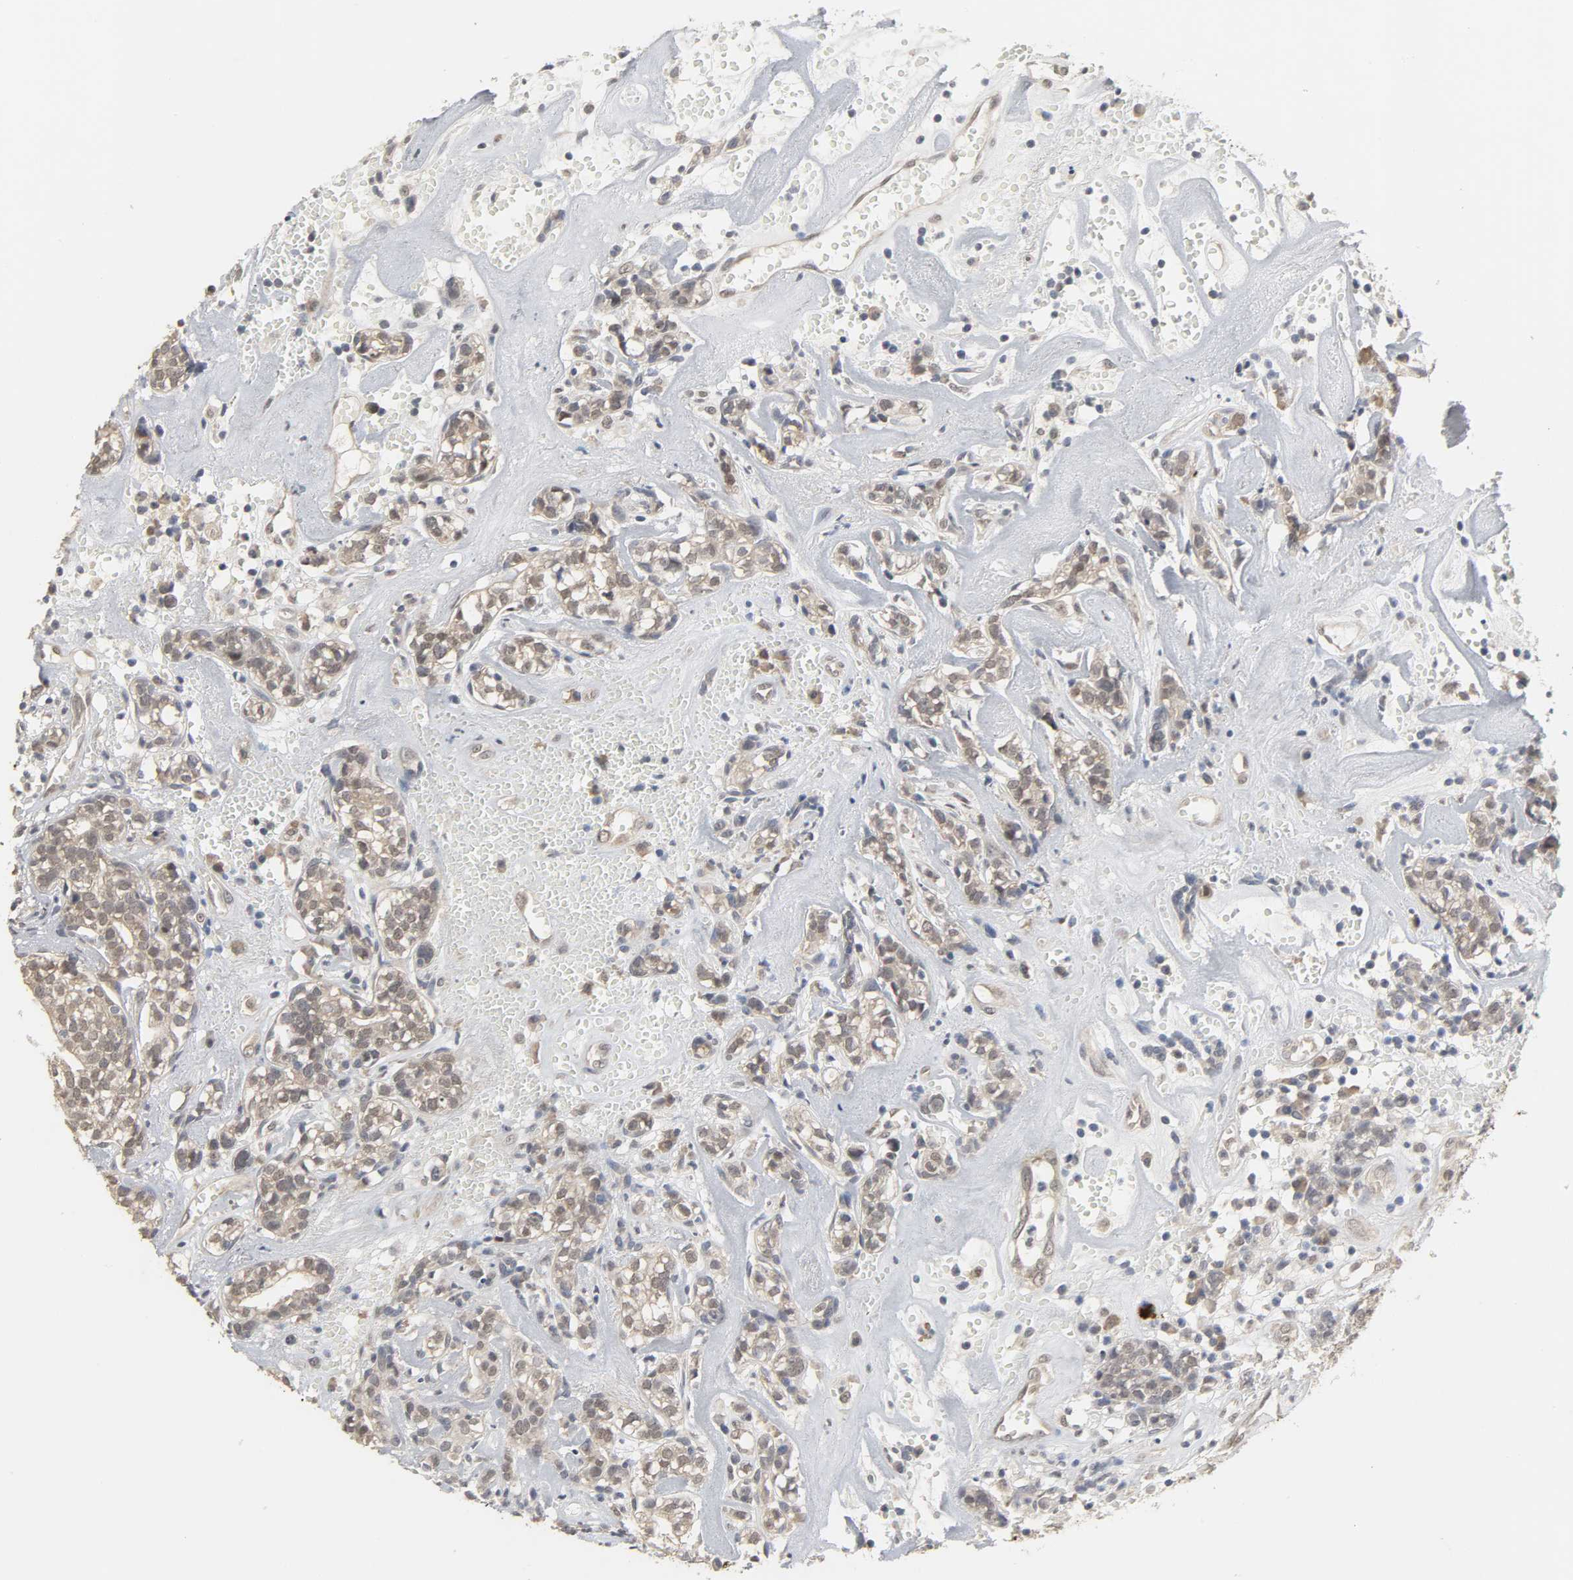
{"staining": {"intensity": "weak", "quantity": "25%-75%", "location": "cytoplasmic/membranous"}, "tissue": "head and neck cancer", "cell_type": "Tumor cells", "image_type": "cancer", "snomed": [{"axis": "morphology", "description": "Adenocarcinoma, NOS"}, {"axis": "topography", "description": "Salivary gland"}, {"axis": "topography", "description": "Head-Neck"}], "caption": "Brown immunohistochemical staining in human head and neck cancer (adenocarcinoma) displays weak cytoplasmic/membranous positivity in about 25%-75% of tumor cells.", "gene": "ACSS2", "patient": {"sex": "female", "age": 65}}